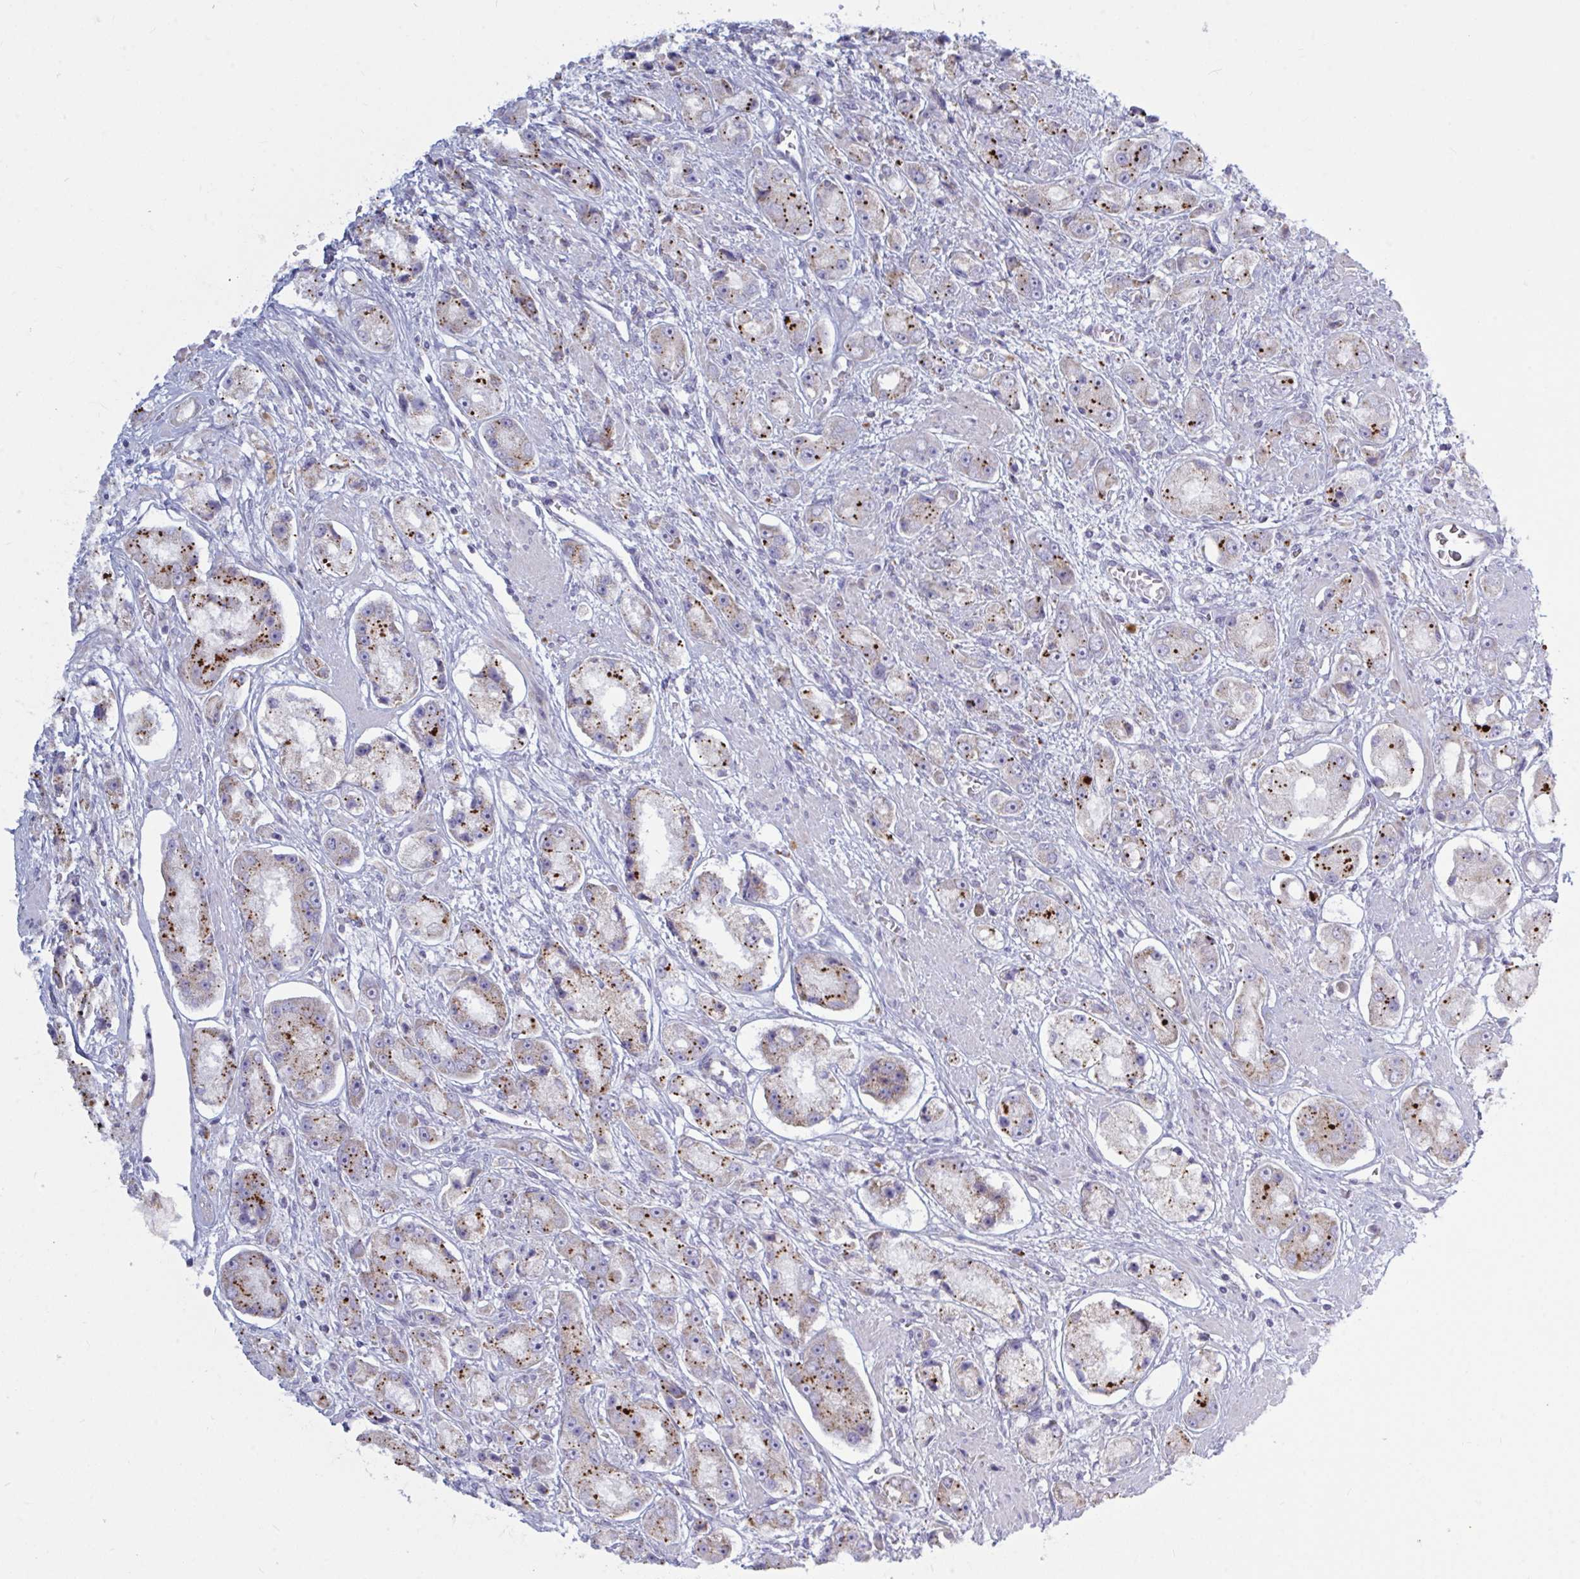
{"staining": {"intensity": "moderate", "quantity": ">75%", "location": "cytoplasmic/membranous"}, "tissue": "prostate cancer", "cell_type": "Tumor cells", "image_type": "cancer", "snomed": [{"axis": "morphology", "description": "Adenocarcinoma, High grade"}, {"axis": "topography", "description": "Prostate"}], "caption": "Prostate cancer (adenocarcinoma (high-grade)) stained for a protein (brown) shows moderate cytoplasmic/membranous positive staining in approximately >75% of tumor cells.", "gene": "ATG9A", "patient": {"sex": "male", "age": 67}}